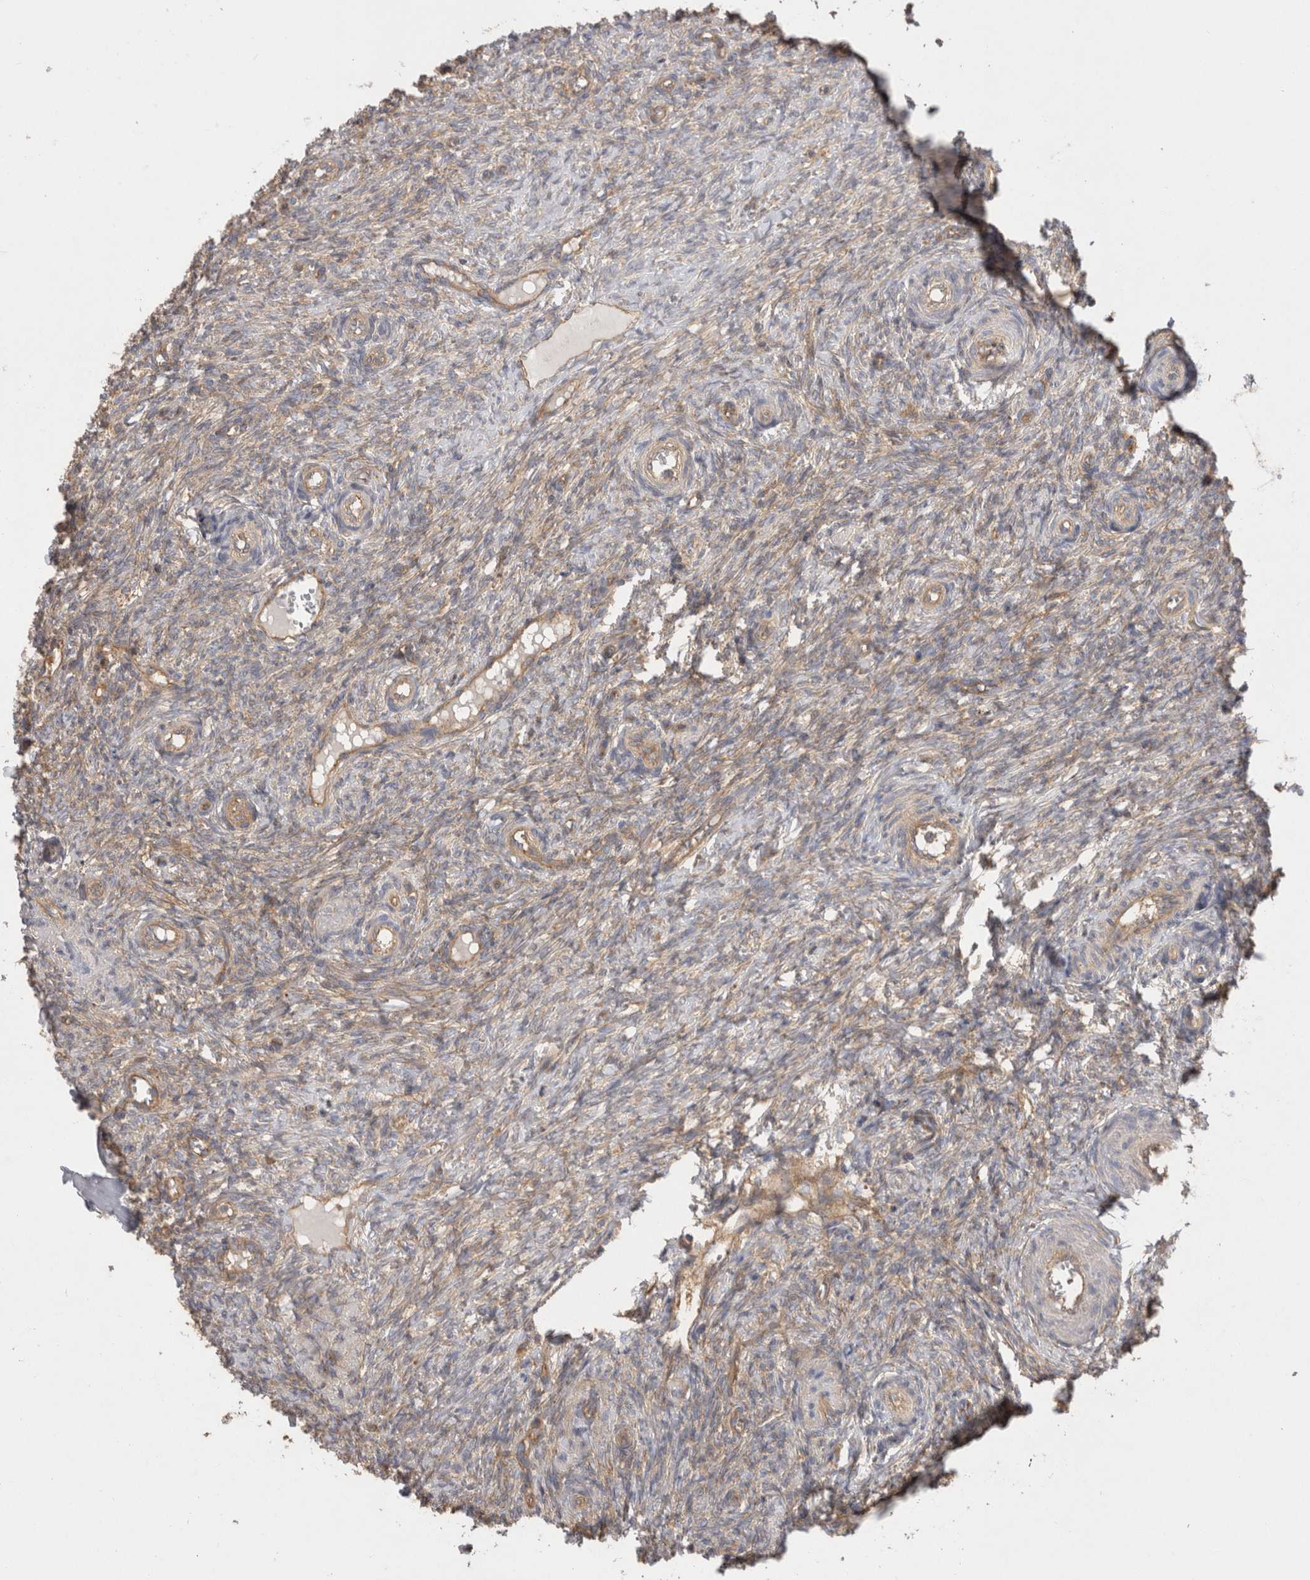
{"staining": {"intensity": "weak", "quantity": ">75%", "location": "cytoplasmic/membranous"}, "tissue": "ovary", "cell_type": "Follicle cells", "image_type": "normal", "snomed": [{"axis": "morphology", "description": "Normal tissue, NOS"}, {"axis": "topography", "description": "Ovary"}], "caption": "Protein expression analysis of benign ovary exhibits weak cytoplasmic/membranous expression in approximately >75% of follicle cells.", "gene": "CHMP6", "patient": {"sex": "female", "age": 41}}